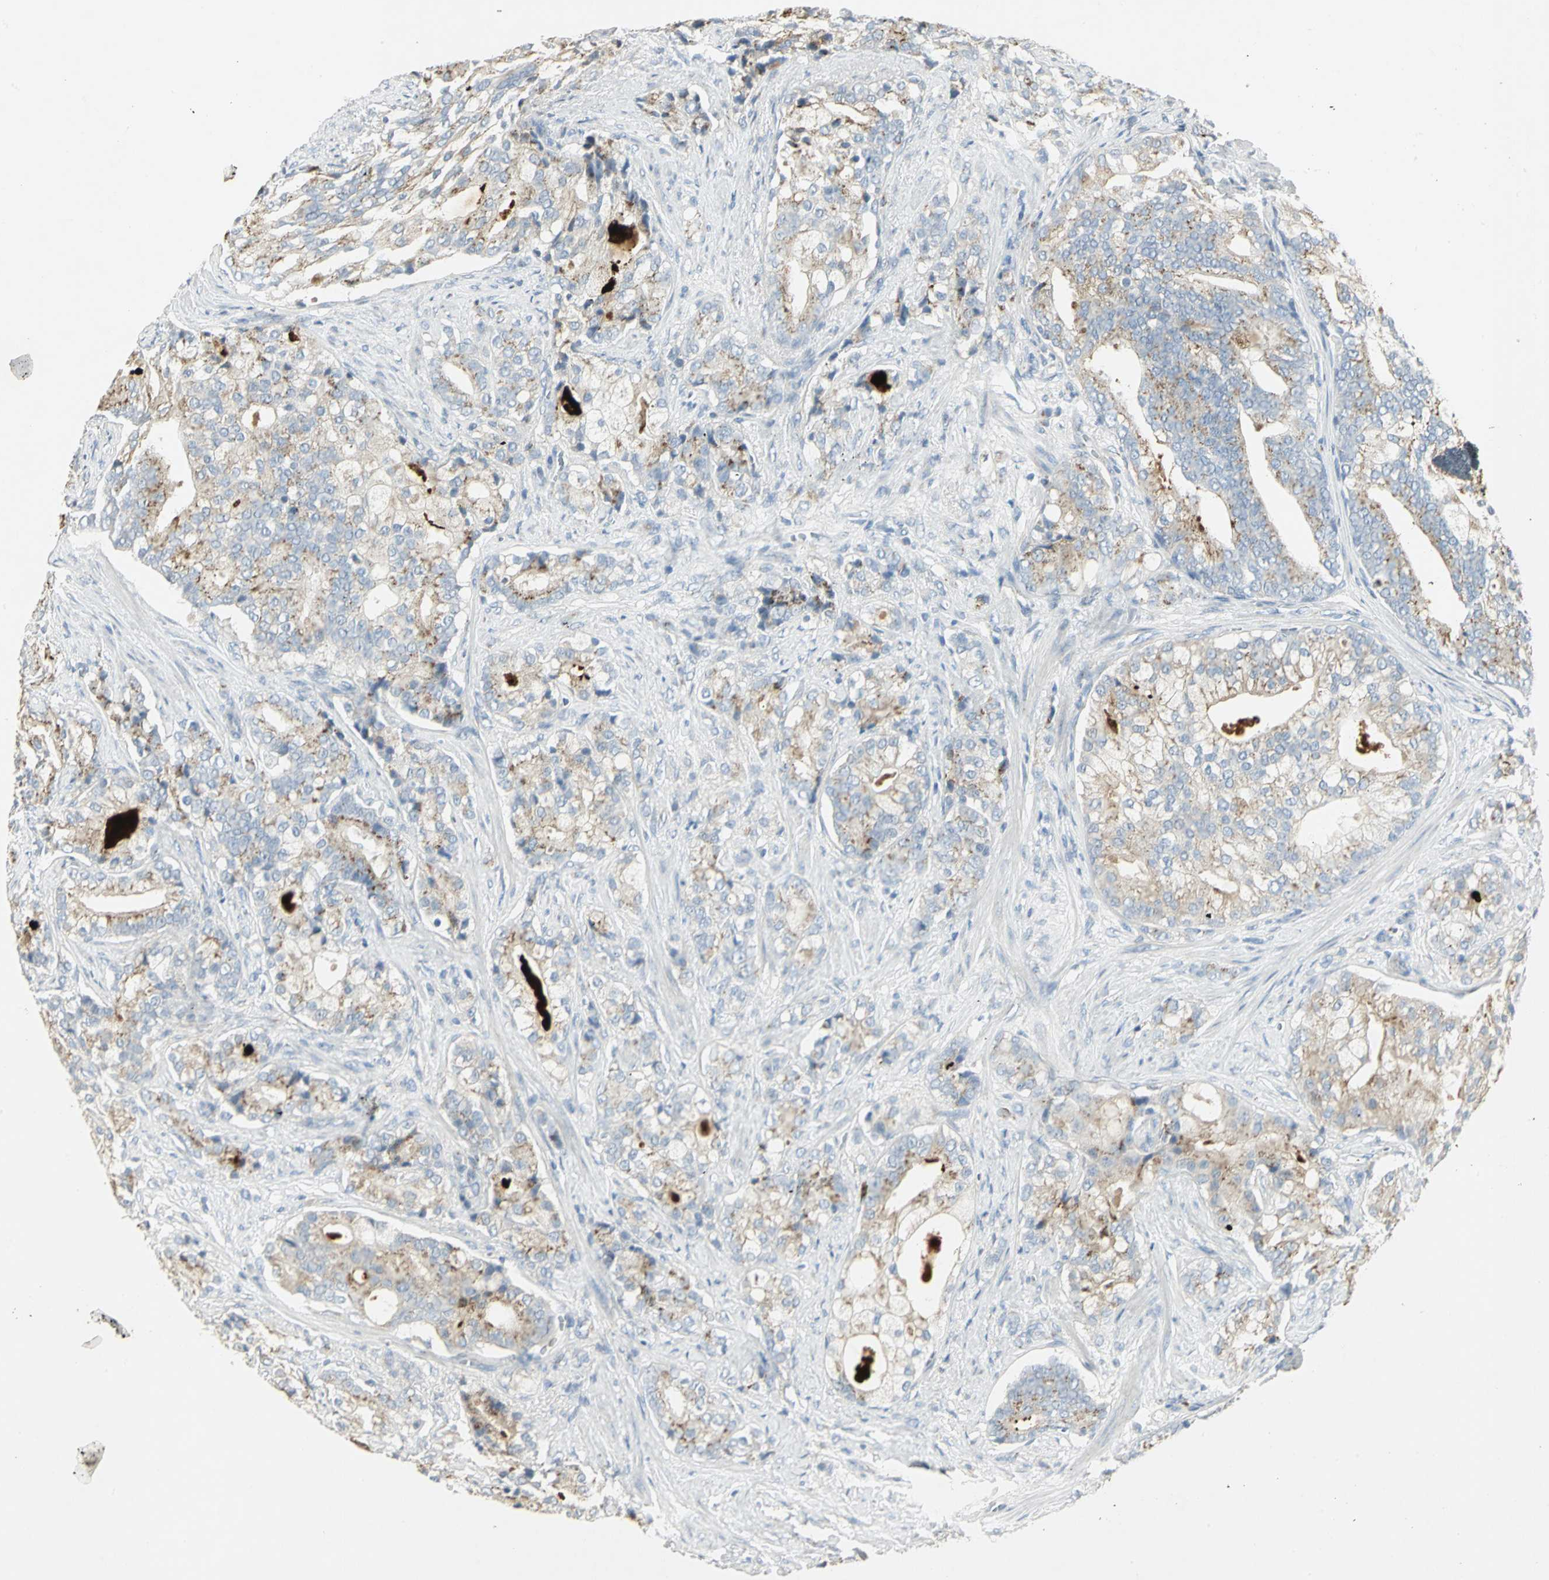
{"staining": {"intensity": "moderate", "quantity": "25%-75%", "location": "cytoplasmic/membranous"}, "tissue": "prostate cancer", "cell_type": "Tumor cells", "image_type": "cancer", "snomed": [{"axis": "morphology", "description": "Adenocarcinoma, Low grade"}, {"axis": "topography", "description": "Prostate"}], "caption": "DAB (3,3'-diaminobenzidine) immunohistochemical staining of human prostate cancer displays moderate cytoplasmic/membranous protein staining in approximately 25%-75% of tumor cells. Using DAB (brown) and hematoxylin (blue) stains, captured at high magnification using brightfield microscopy.", "gene": "TM9SF2", "patient": {"sex": "male", "age": 58}}